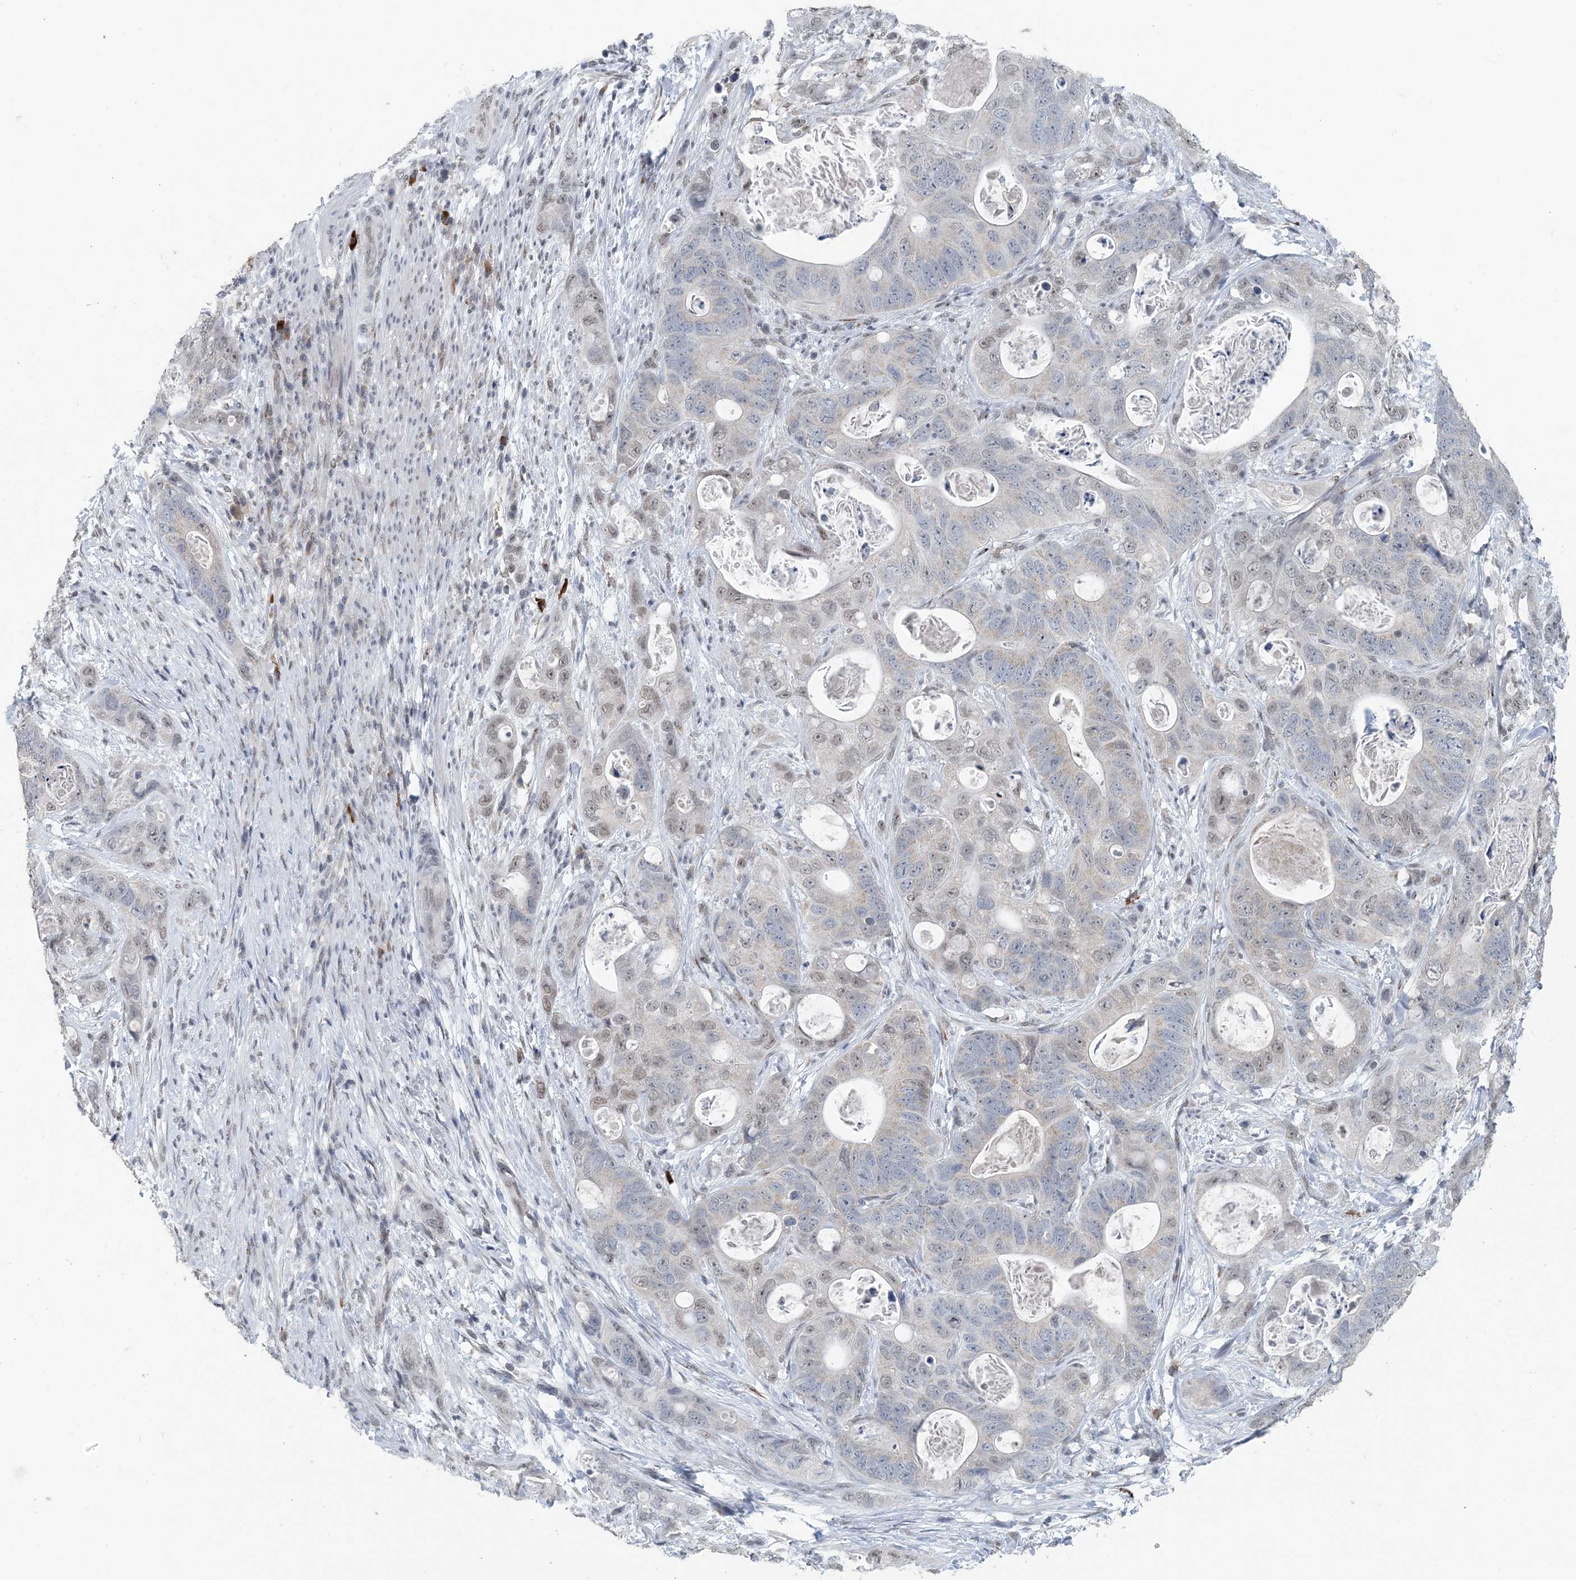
{"staining": {"intensity": "weak", "quantity": "<25%", "location": "nuclear"}, "tissue": "stomach cancer", "cell_type": "Tumor cells", "image_type": "cancer", "snomed": [{"axis": "morphology", "description": "Adenocarcinoma, NOS"}, {"axis": "topography", "description": "Stomach"}], "caption": "There is no significant expression in tumor cells of stomach cancer. (DAB (3,3'-diaminobenzidine) IHC with hematoxylin counter stain).", "gene": "MBD2", "patient": {"sex": "female", "age": 89}}